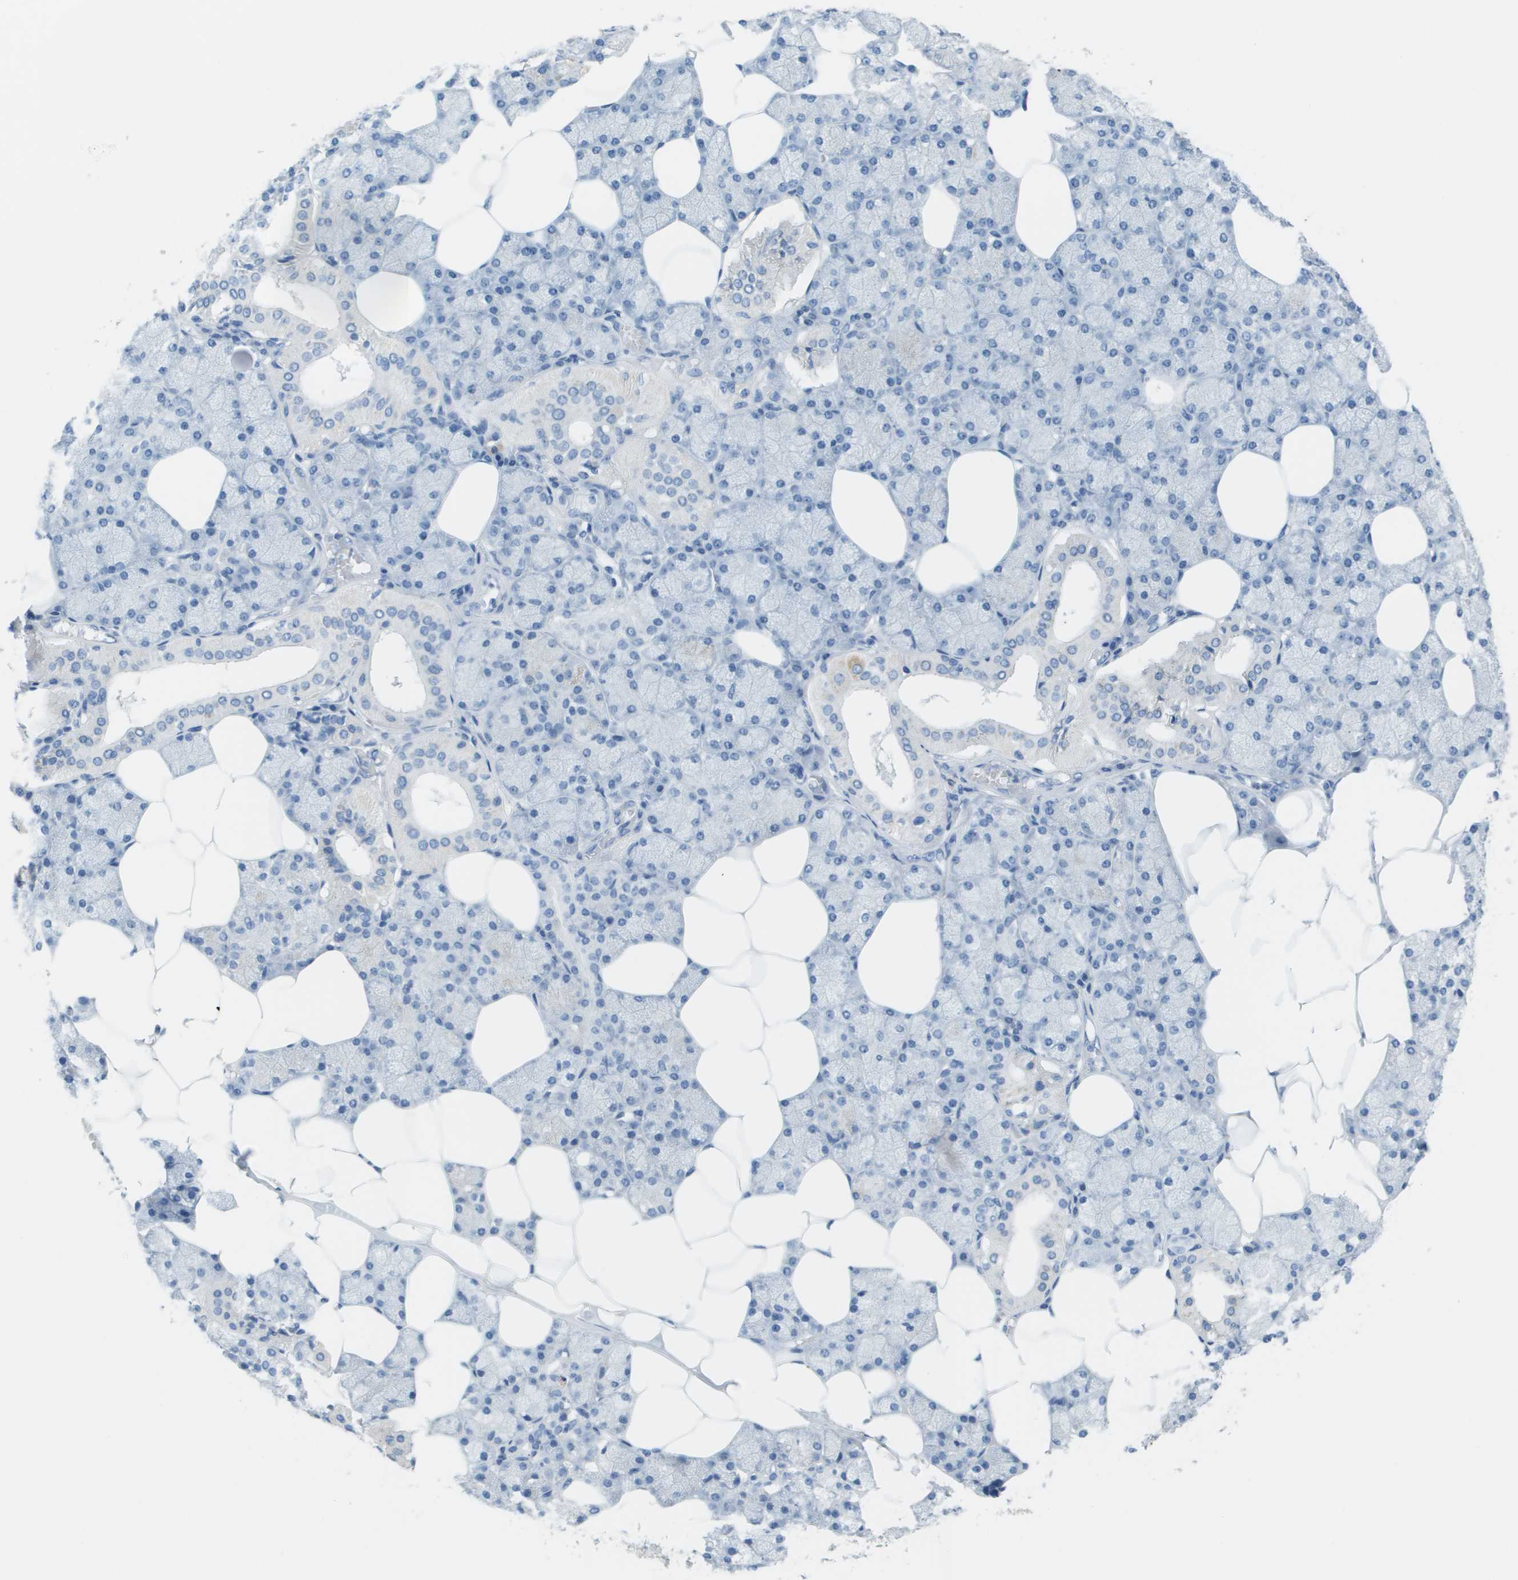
{"staining": {"intensity": "negative", "quantity": "none", "location": "none"}, "tissue": "salivary gland", "cell_type": "Glandular cells", "image_type": "normal", "snomed": [{"axis": "morphology", "description": "Normal tissue, NOS"}, {"axis": "topography", "description": "Salivary gland"}], "caption": "Immunohistochemical staining of normal salivary gland reveals no significant positivity in glandular cells.", "gene": "PTGDR2", "patient": {"sex": "male", "age": 62}}